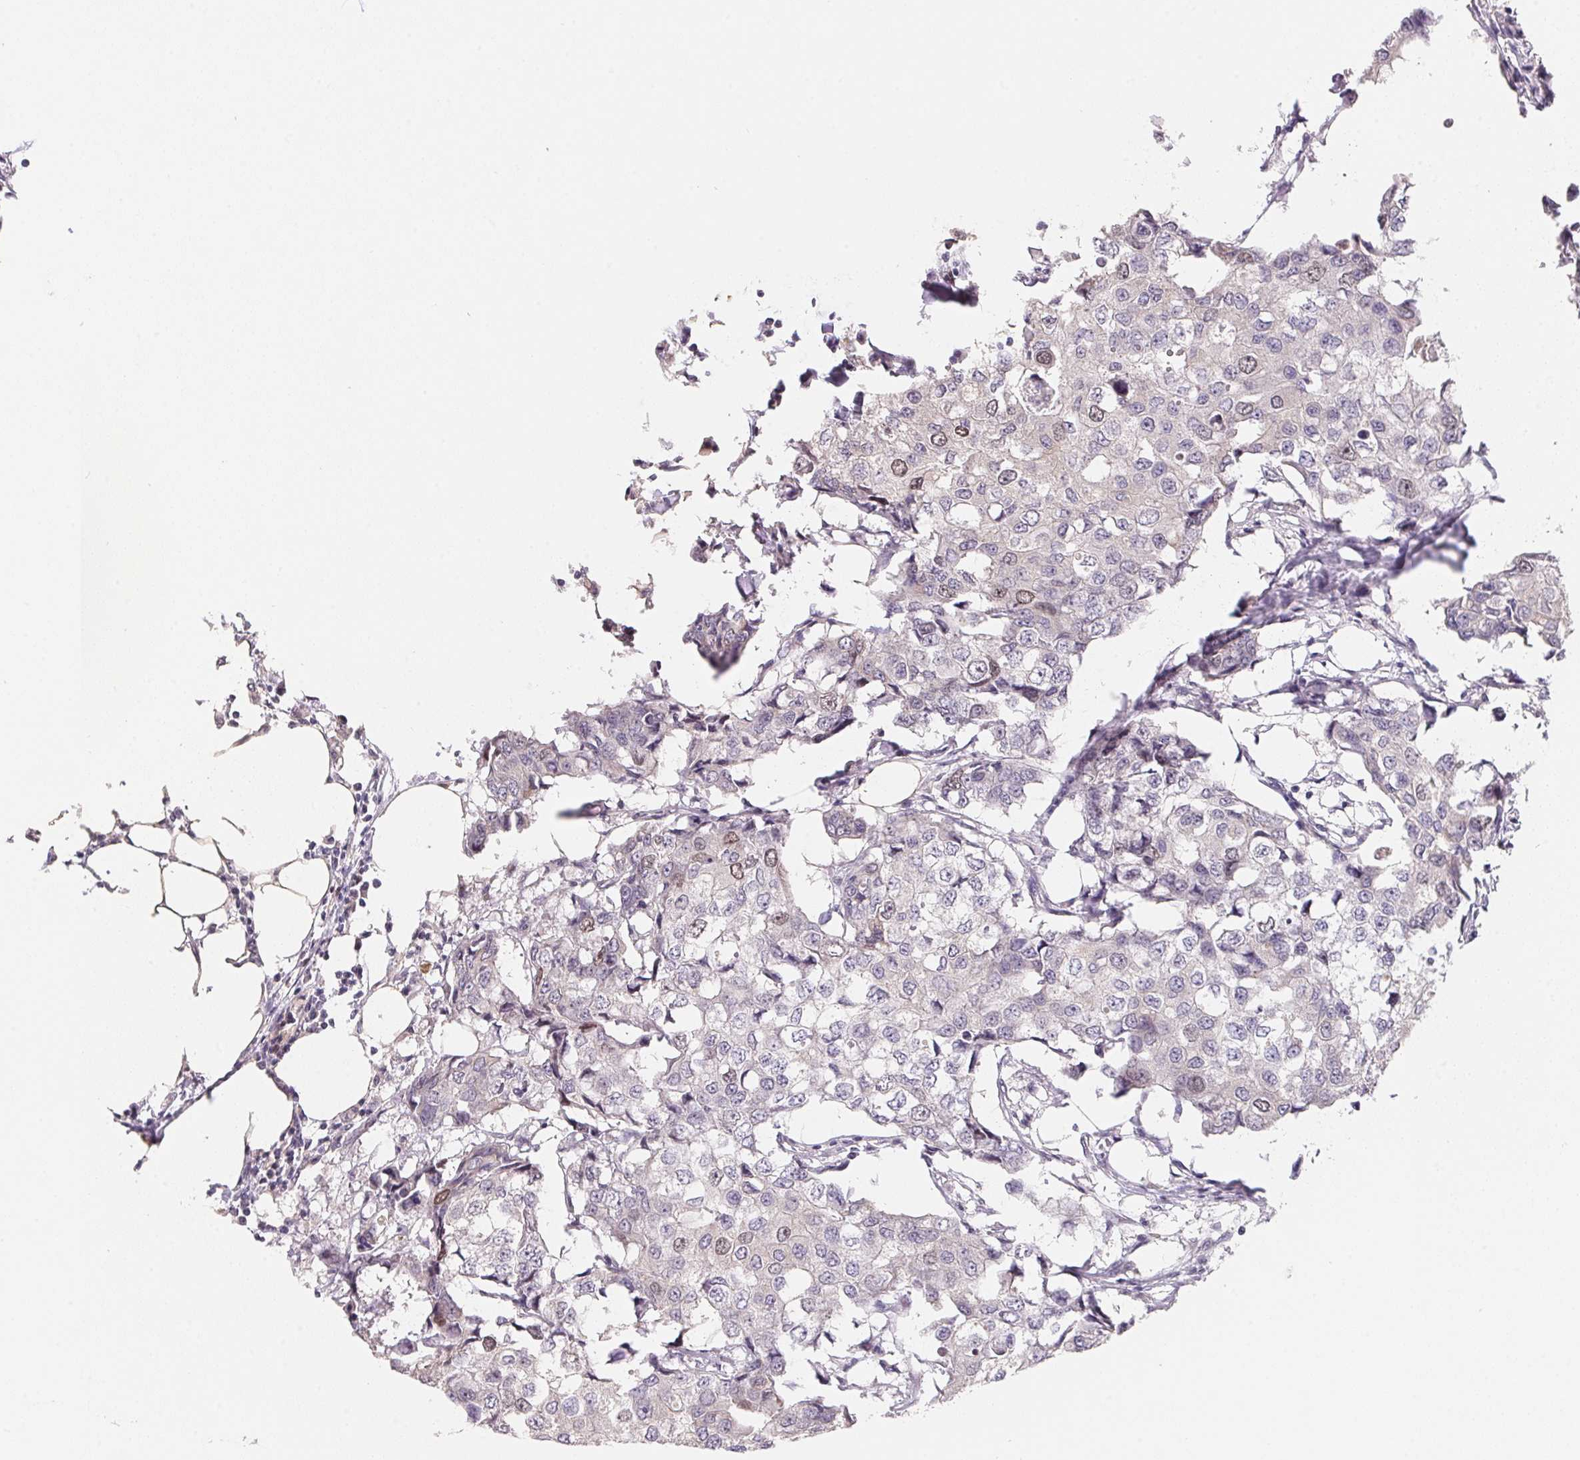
{"staining": {"intensity": "weak", "quantity": "<25%", "location": "nuclear"}, "tissue": "breast cancer", "cell_type": "Tumor cells", "image_type": "cancer", "snomed": [{"axis": "morphology", "description": "Duct carcinoma"}, {"axis": "topography", "description": "Breast"}], "caption": "Protein analysis of breast cancer (intraductal carcinoma) reveals no significant expression in tumor cells.", "gene": "KIFC1", "patient": {"sex": "female", "age": 27}}